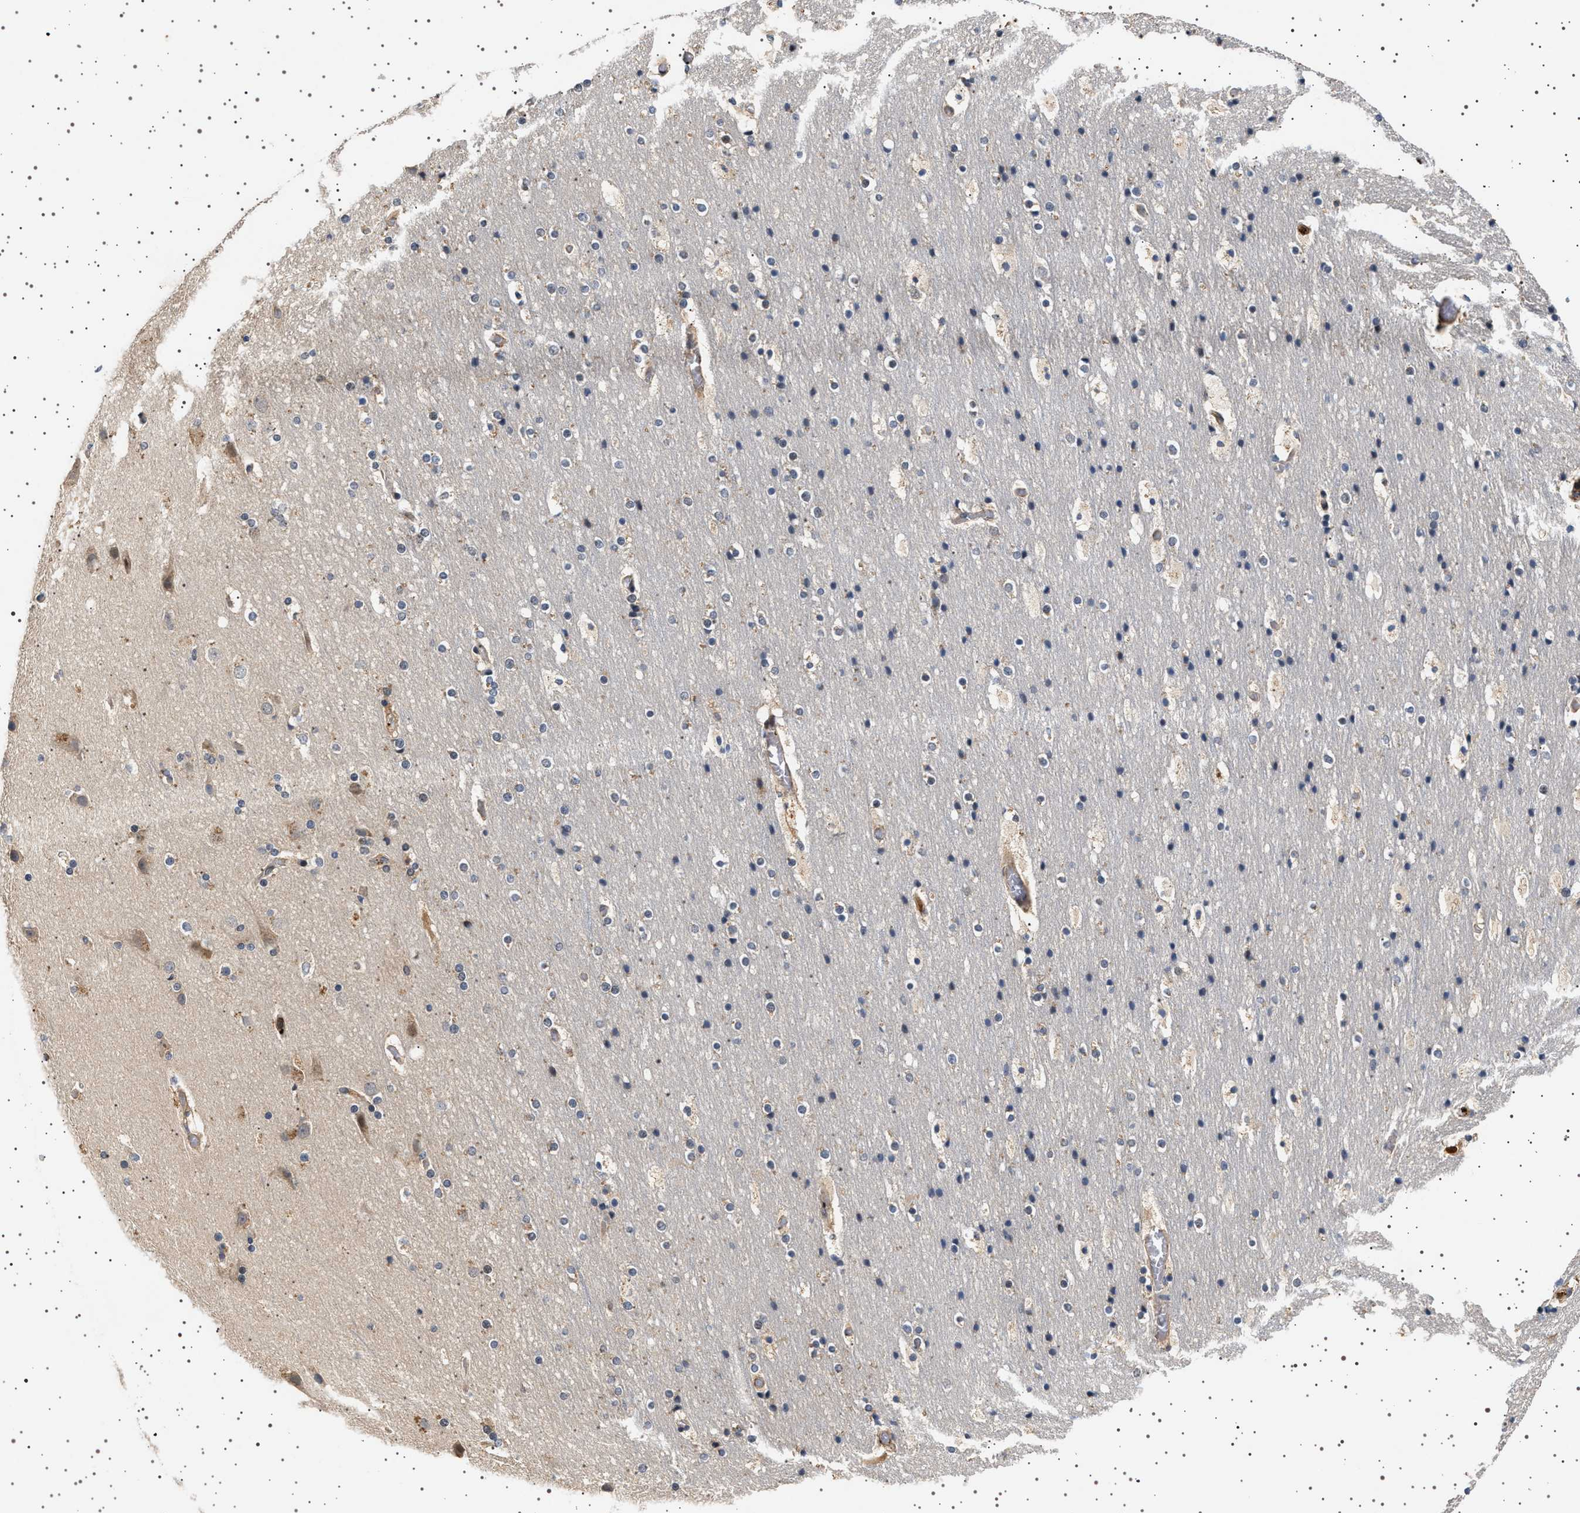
{"staining": {"intensity": "moderate", "quantity": "25%-75%", "location": "cytoplasmic/membranous"}, "tissue": "cerebral cortex", "cell_type": "Endothelial cells", "image_type": "normal", "snomed": [{"axis": "morphology", "description": "Normal tissue, NOS"}, {"axis": "topography", "description": "Cerebral cortex"}], "caption": "Endothelial cells reveal medium levels of moderate cytoplasmic/membranous expression in approximately 25%-75% of cells in unremarkable cerebral cortex.", "gene": "FICD", "patient": {"sex": "male", "age": 57}}